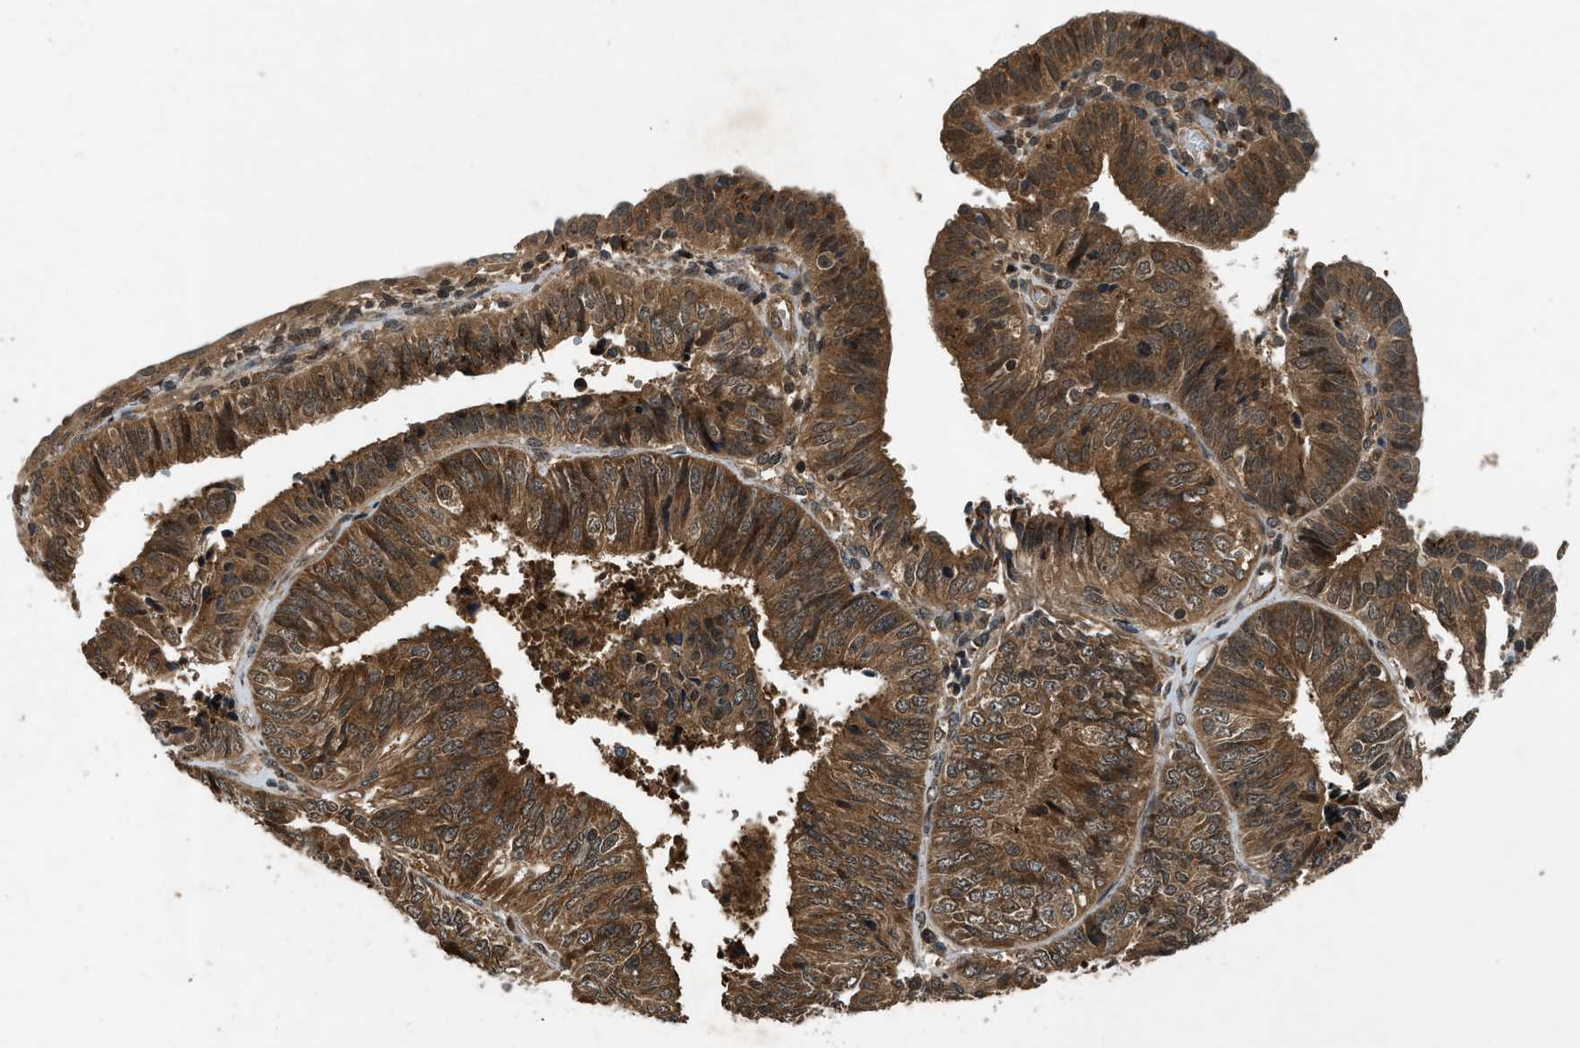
{"staining": {"intensity": "moderate", "quantity": ">75%", "location": "cytoplasmic/membranous"}, "tissue": "endometrial cancer", "cell_type": "Tumor cells", "image_type": "cancer", "snomed": [{"axis": "morphology", "description": "Adenocarcinoma, NOS"}, {"axis": "topography", "description": "Endometrium"}], "caption": "Immunohistochemistry (IHC) of adenocarcinoma (endometrial) shows medium levels of moderate cytoplasmic/membranous expression in approximately >75% of tumor cells. The protein is shown in brown color, while the nuclei are stained blue.", "gene": "RPS6KB1", "patient": {"sex": "female", "age": 58}}